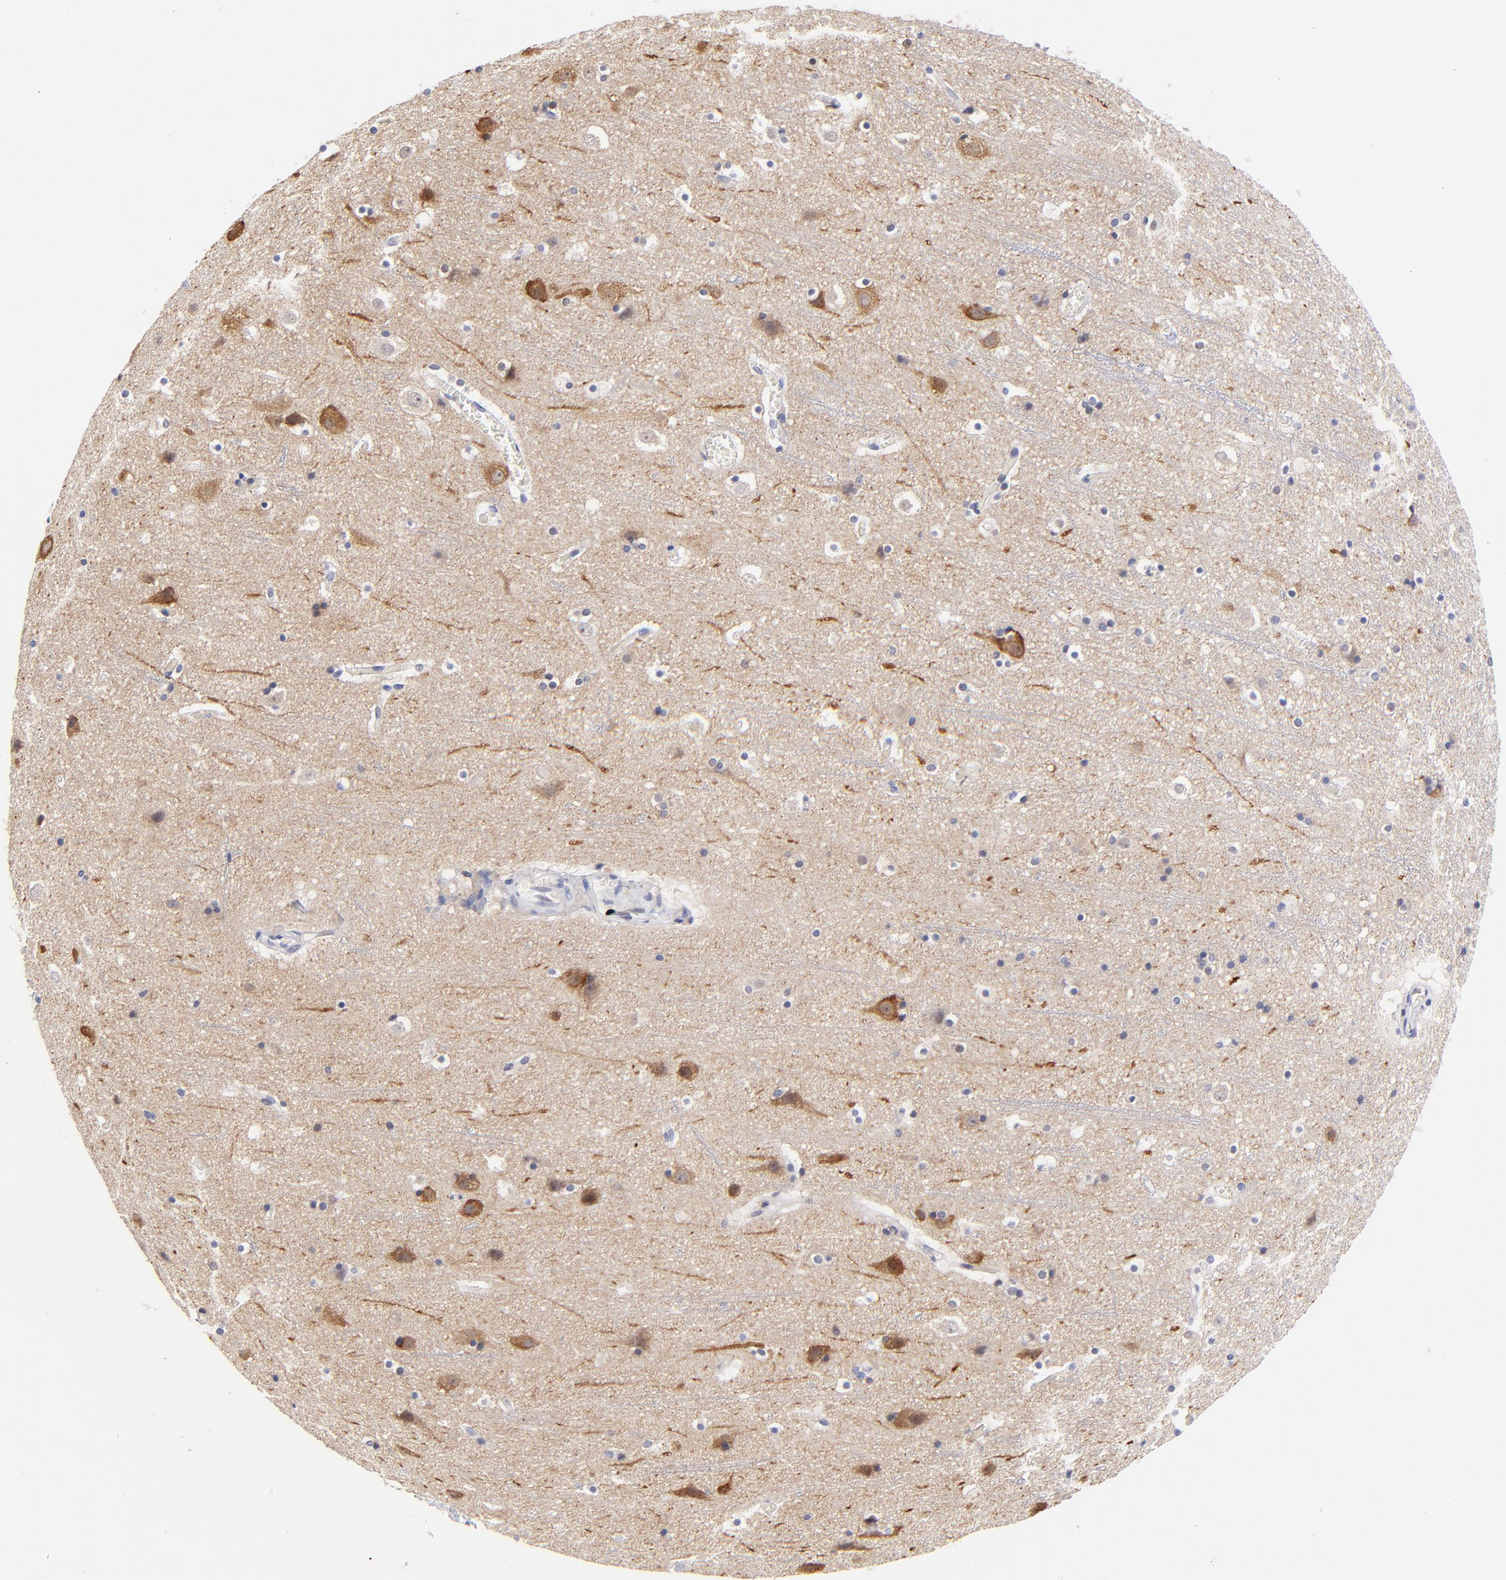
{"staining": {"intensity": "negative", "quantity": "none", "location": "none"}, "tissue": "cerebral cortex", "cell_type": "Endothelial cells", "image_type": "normal", "snomed": [{"axis": "morphology", "description": "Normal tissue, NOS"}, {"axis": "topography", "description": "Cerebral cortex"}], "caption": "An image of human cerebral cortex is negative for staining in endothelial cells. (Stains: DAB (3,3'-diaminobenzidine) immunohistochemistry (IHC) with hematoxylin counter stain, Microscopy: brightfield microscopy at high magnification).", "gene": "ZNF155", "patient": {"sex": "male", "age": 45}}